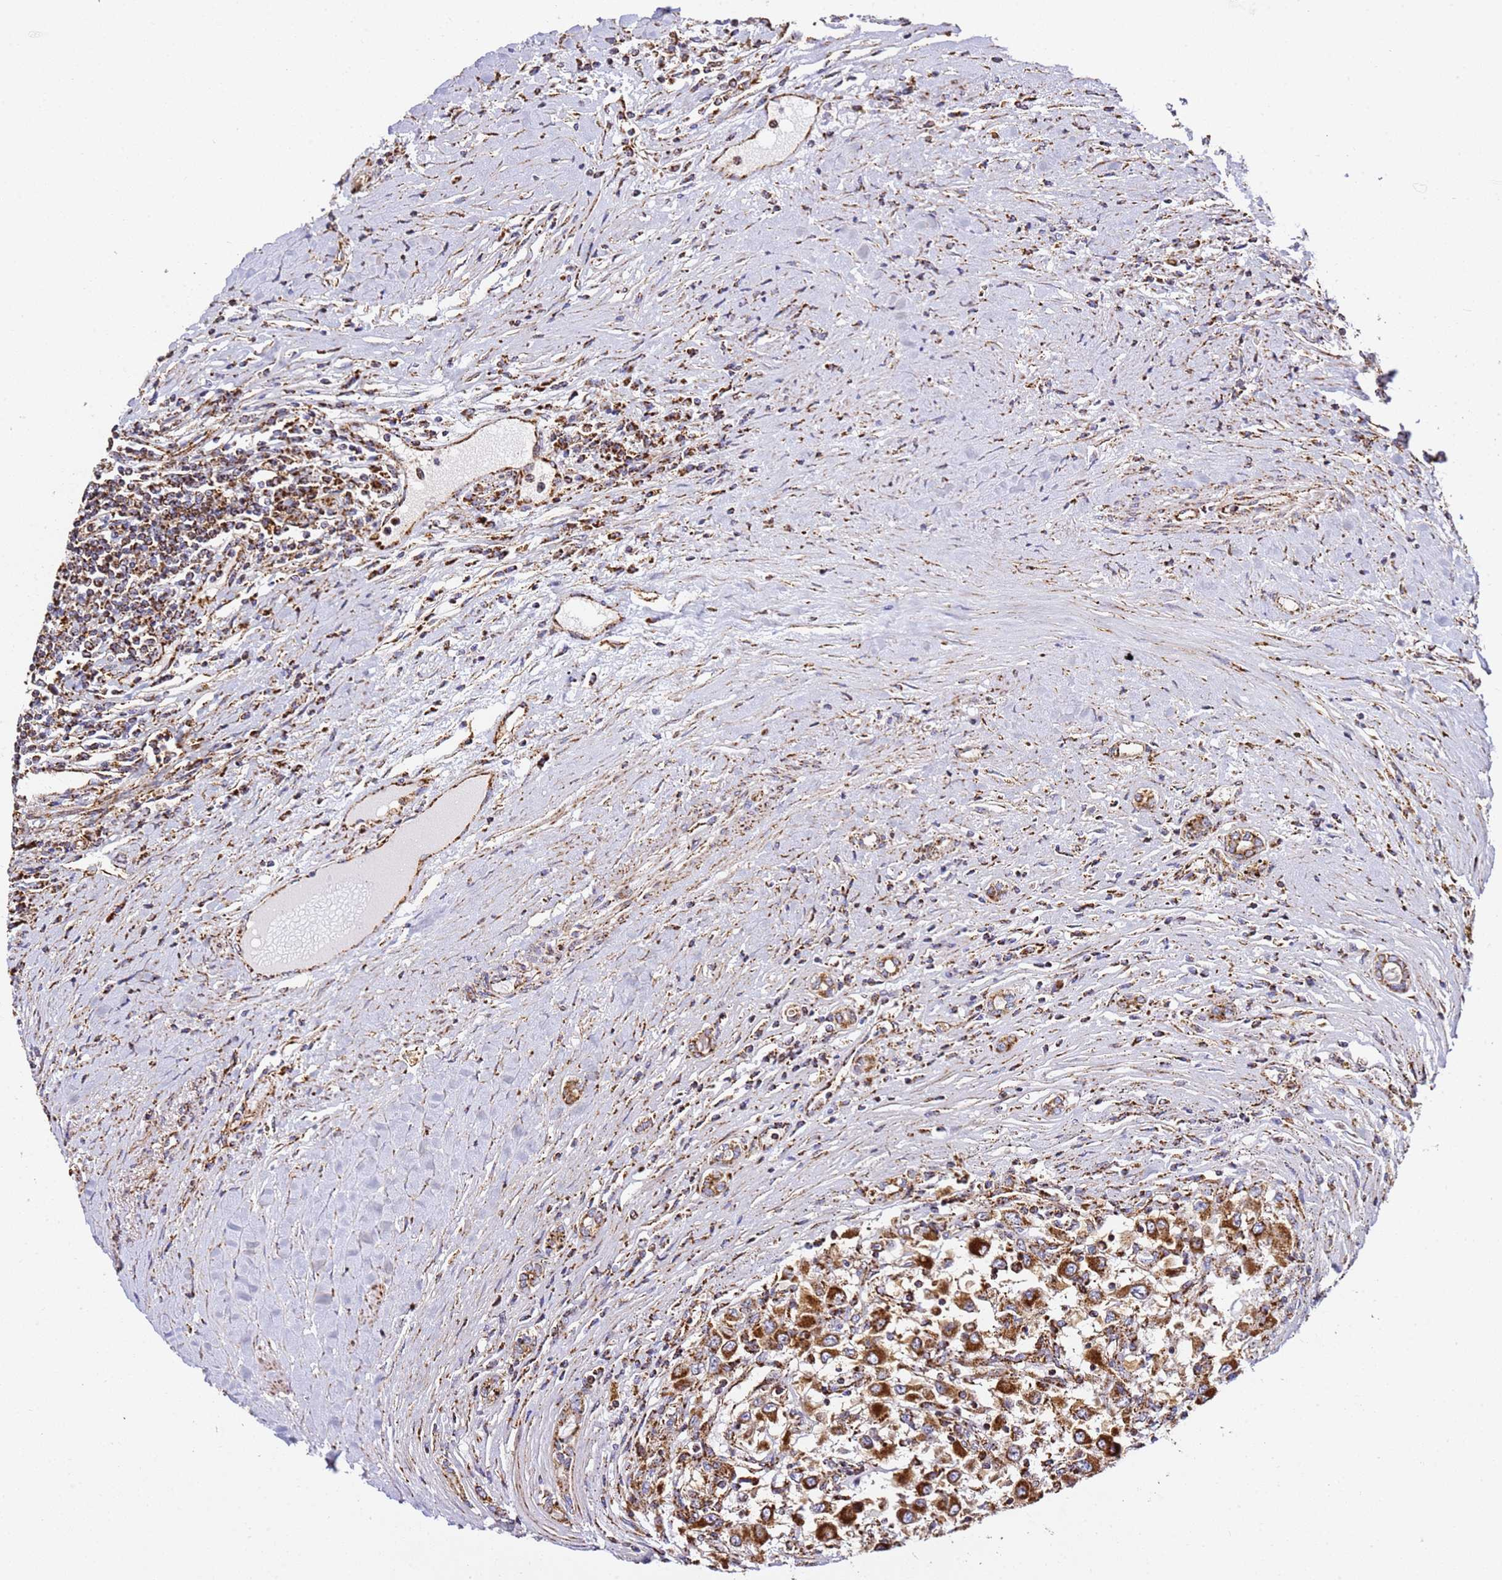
{"staining": {"intensity": "strong", "quantity": ">75%", "location": "cytoplasmic/membranous"}, "tissue": "renal cancer", "cell_type": "Tumor cells", "image_type": "cancer", "snomed": [{"axis": "morphology", "description": "Adenocarcinoma, NOS"}, {"axis": "topography", "description": "Kidney"}], "caption": "High-power microscopy captured an immunohistochemistry (IHC) photomicrograph of renal cancer (adenocarcinoma), revealing strong cytoplasmic/membranous positivity in about >75% of tumor cells.", "gene": "NDUFA3", "patient": {"sex": "female", "age": 67}}